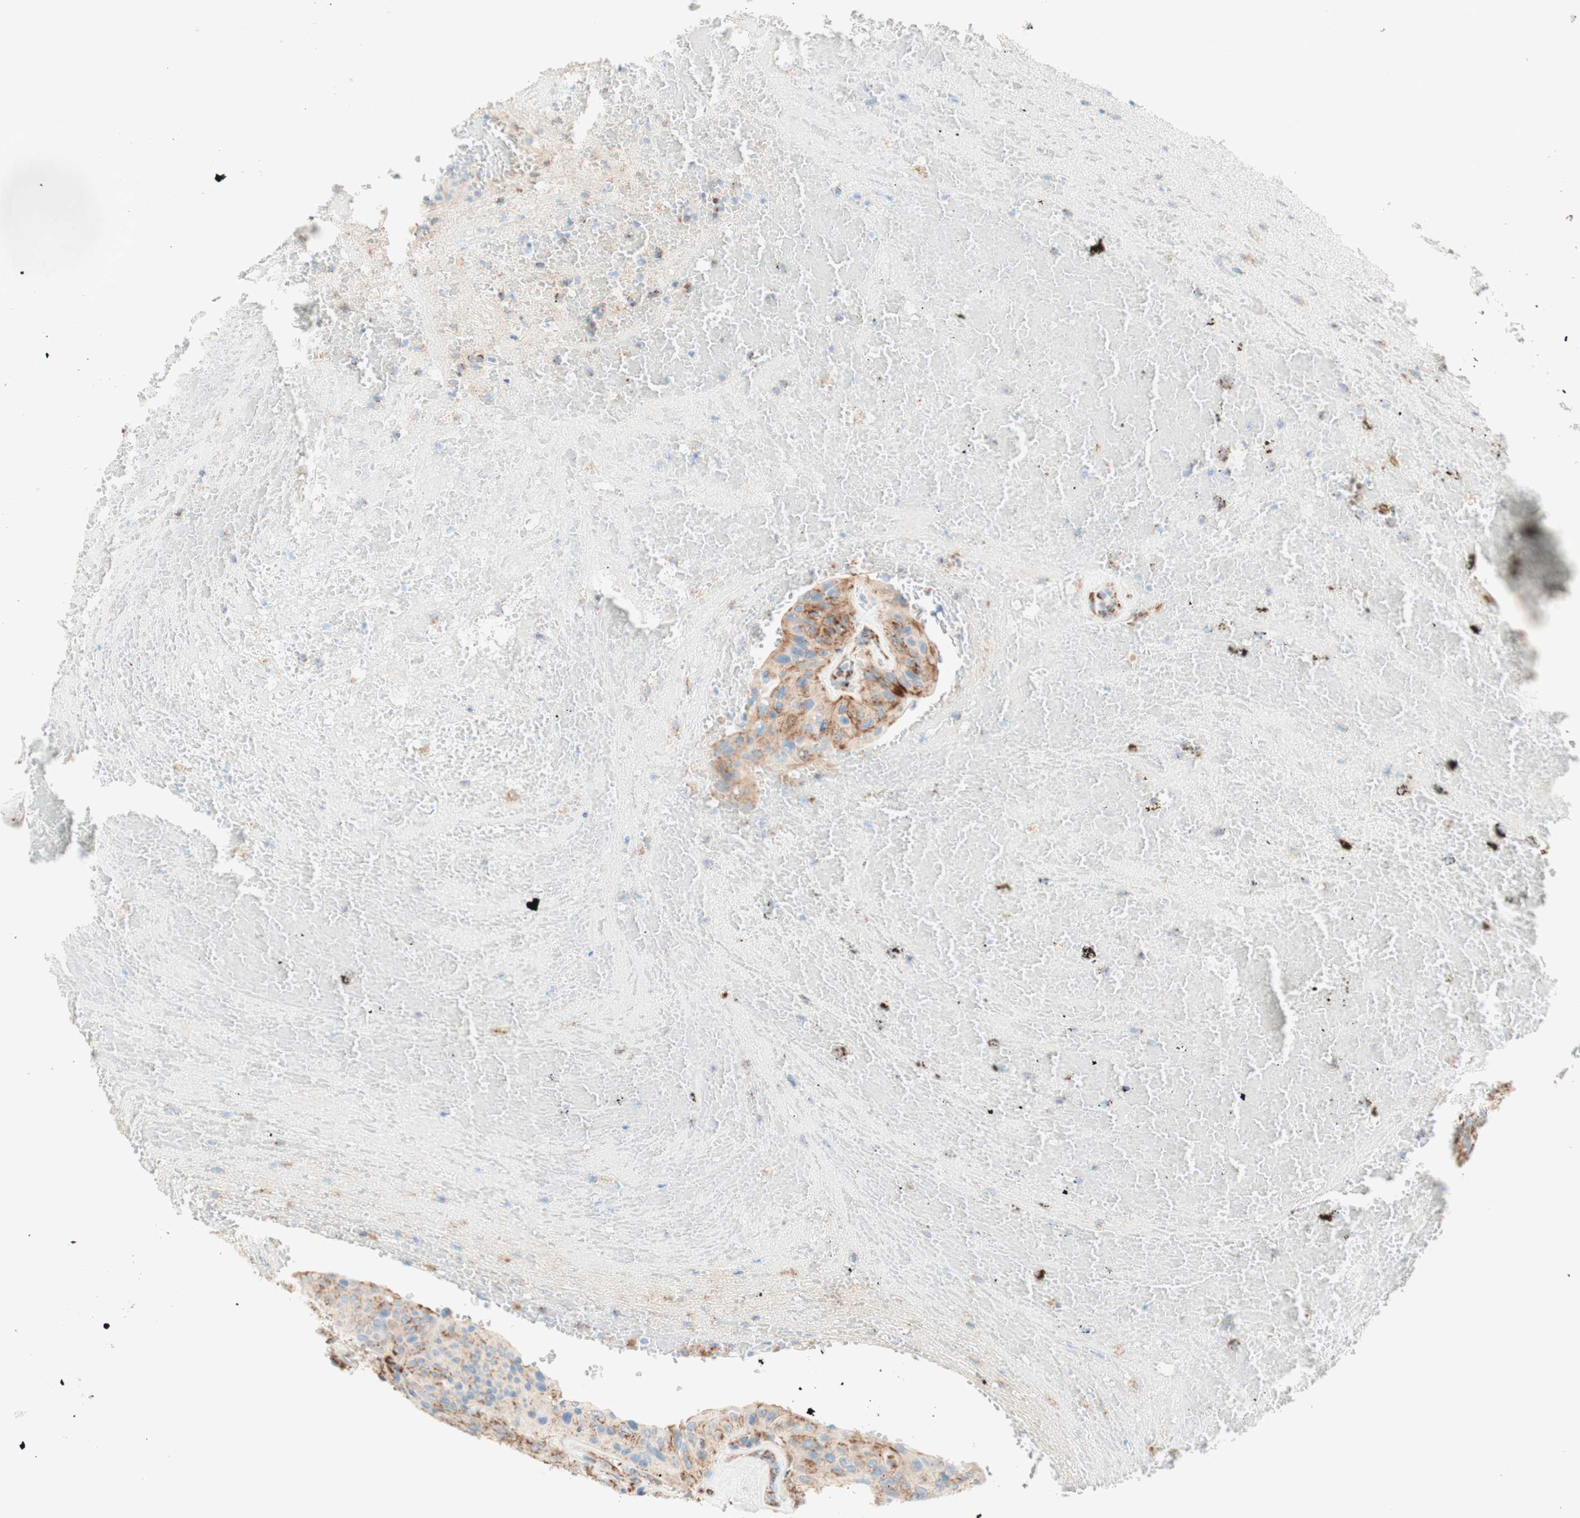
{"staining": {"intensity": "moderate", "quantity": ">75%", "location": "cytoplasmic/membranous"}, "tissue": "urothelial cancer", "cell_type": "Tumor cells", "image_type": "cancer", "snomed": [{"axis": "morphology", "description": "Urothelial carcinoma, High grade"}, {"axis": "topography", "description": "Urinary bladder"}], "caption": "Immunohistochemical staining of human high-grade urothelial carcinoma displays moderate cytoplasmic/membranous protein expression in about >75% of tumor cells. (Brightfield microscopy of DAB IHC at high magnification).", "gene": "TOMM20", "patient": {"sex": "male", "age": 66}}